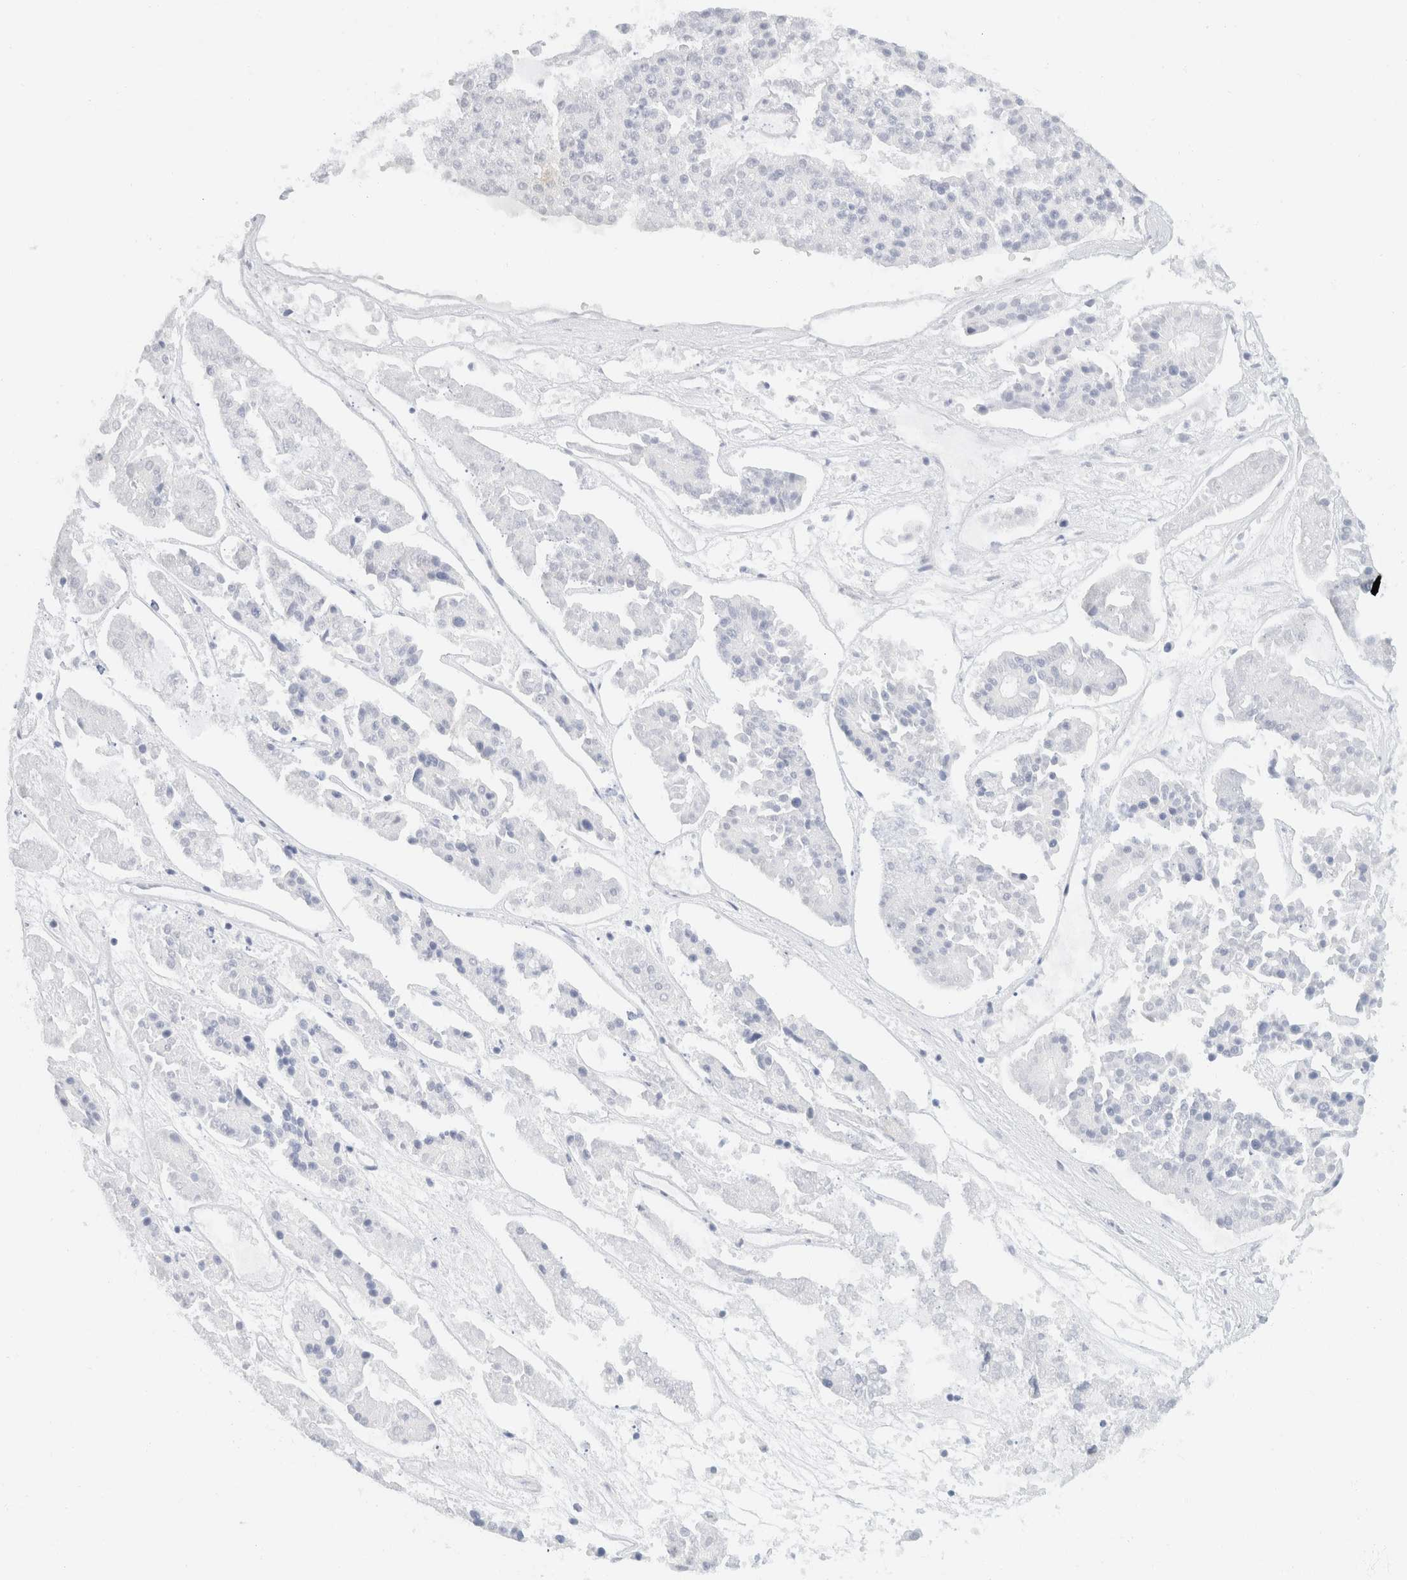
{"staining": {"intensity": "negative", "quantity": "none", "location": "none"}, "tissue": "pancreatic cancer", "cell_type": "Tumor cells", "image_type": "cancer", "snomed": [{"axis": "morphology", "description": "Adenocarcinoma, NOS"}, {"axis": "topography", "description": "Pancreas"}], "caption": "High magnification brightfield microscopy of pancreatic cancer (adenocarcinoma) stained with DAB (brown) and counterstained with hematoxylin (blue): tumor cells show no significant expression. (Stains: DAB (3,3'-diaminobenzidine) immunohistochemistry with hematoxylin counter stain, Microscopy: brightfield microscopy at high magnification).", "gene": "KRT20", "patient": {"sex": "male", "age": 50}}